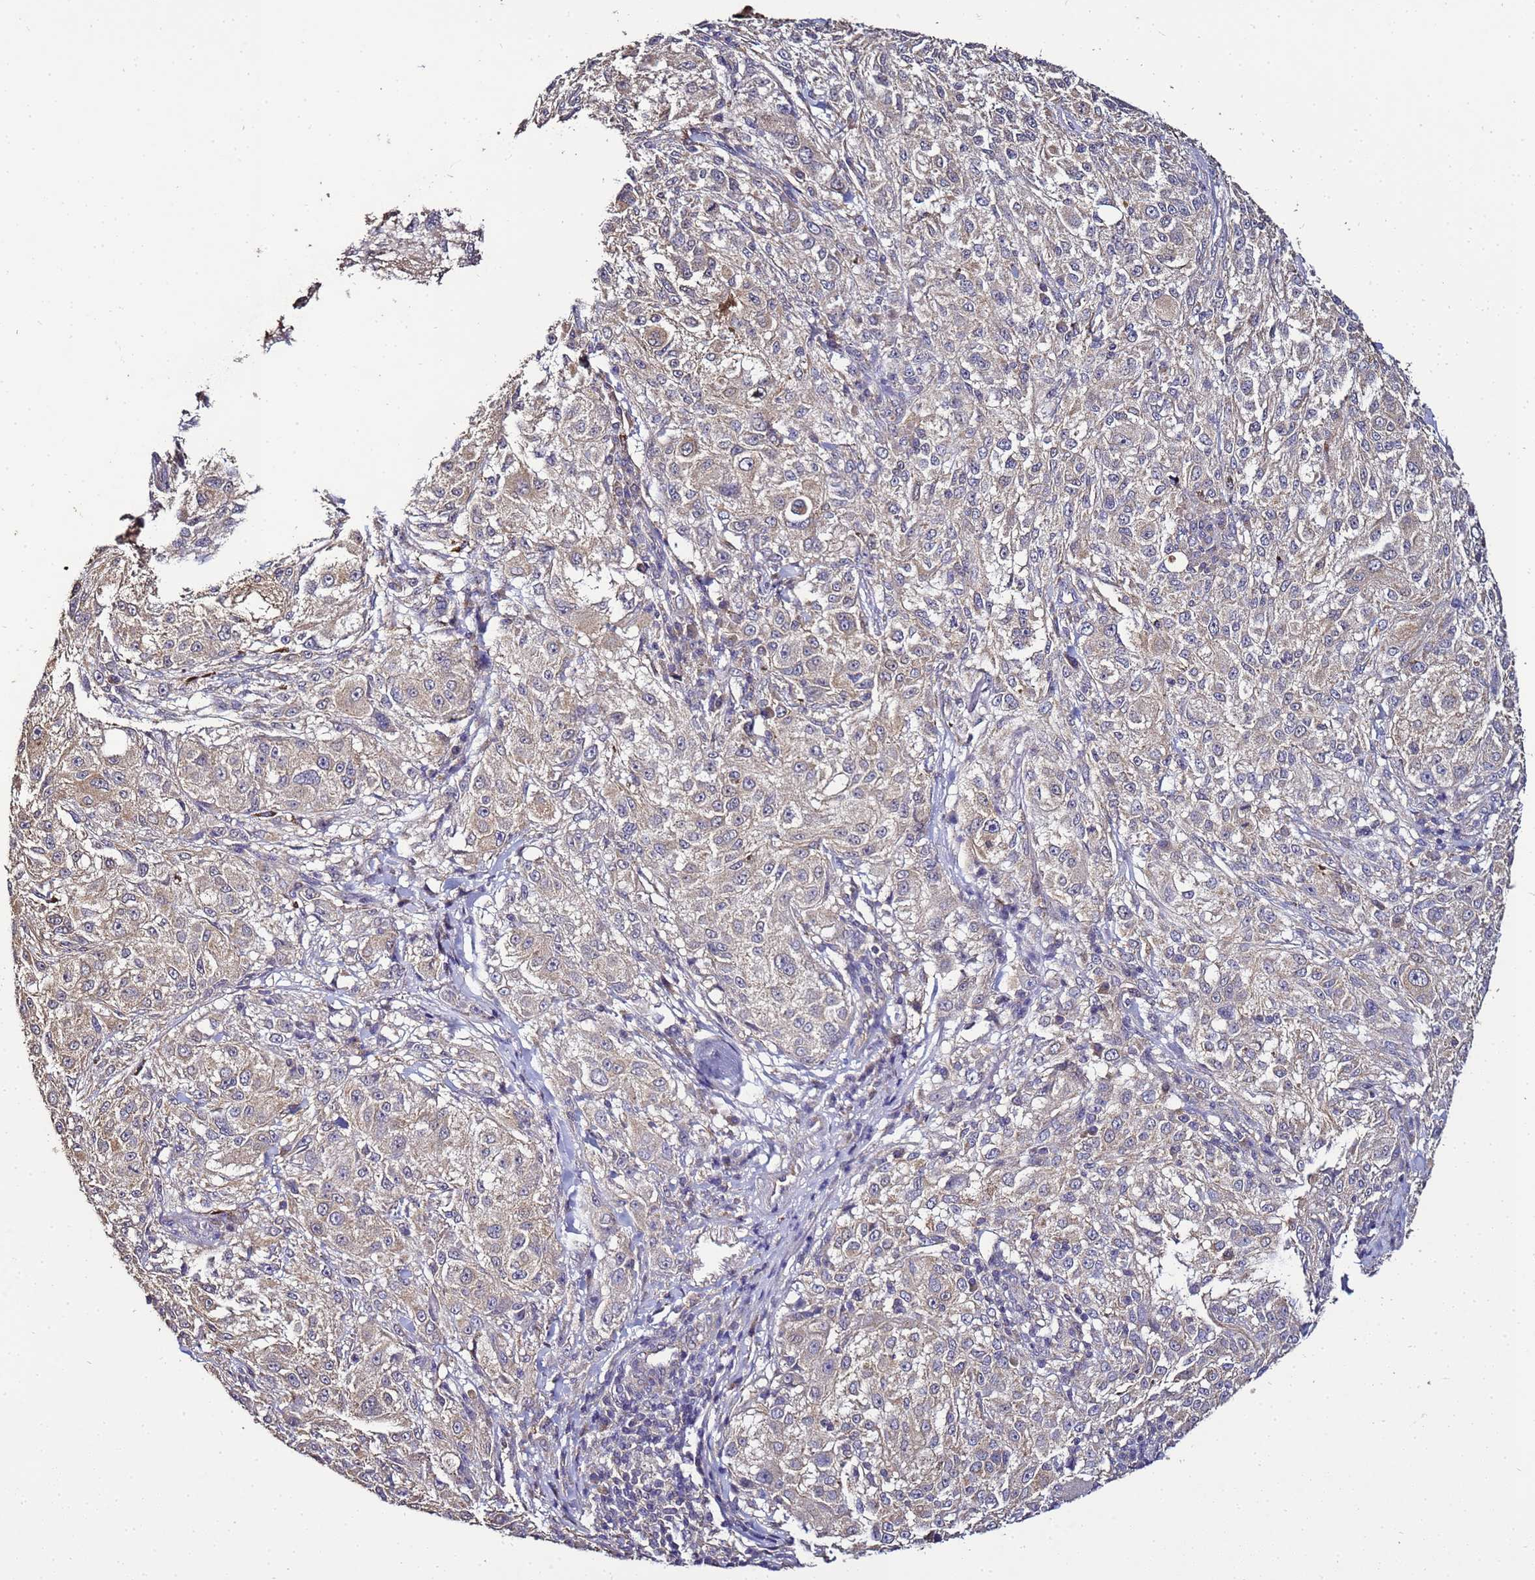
{"staining": {"intensity": "negative", "quantity": "none", "location": "none"}, "tissue": "melanoma", "cell_type": "Tumor cells", "image_type": "cancer", "snomed": [{"axis": "morphology", "description": "Necrosis, NOS"}, {"axis": "morphology", "description": "Malignant melanoma, NOS"}, {"axis": "topography", "description": "Skin"}], "caption": "This micrograph is of melanoma stained with immunohistochemistry (IHC) to label a protein in brown with the nuclei are counter-stained blue. There is no staining in tumor cells.", "gene": "ENOPH1", "patient": {"sex": "female", "age": 87}}